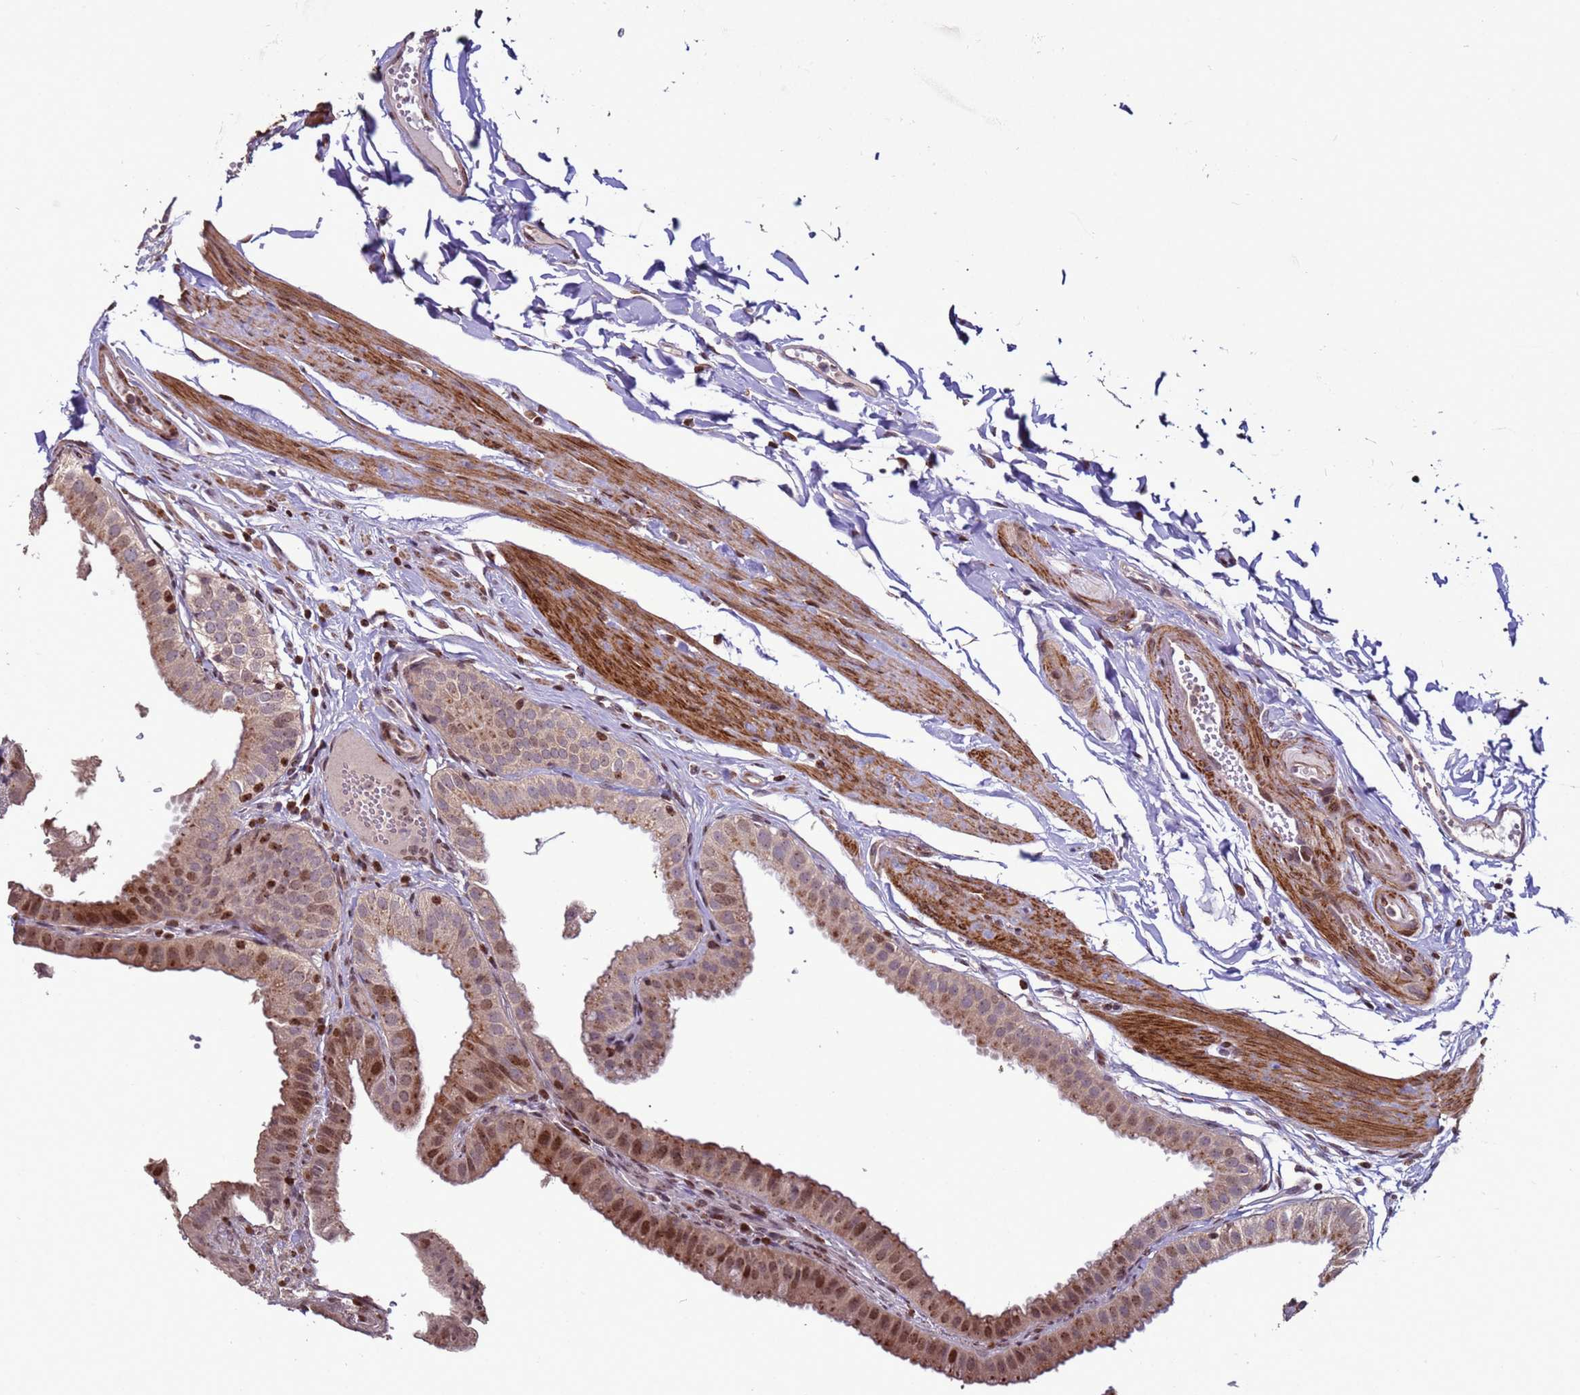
{"staining": {"intensity": "moderate", "quantity": "25%-75%", "location": "cytoplasmic/membranous,nuclear"}, "tissue": "gallbladder", "cell_type": "Glandular cells", "image_type": "normal", "snomed": [{"axis": "morphology", "description": "Normal tissue, NOS"}, {"axis": "topography", "description": "Gallbladder"}], "caption": "This micrograph demonstrates benign gallbladder stained with IHC to label a protein in brown. The cytoplasmic/membranous,nuclear of glandular cells show moderate positivity for the protein. Nuclei are counter-stained blue.", "gene": "HGH1", "patient": {"sex": "female", "age": 61}}